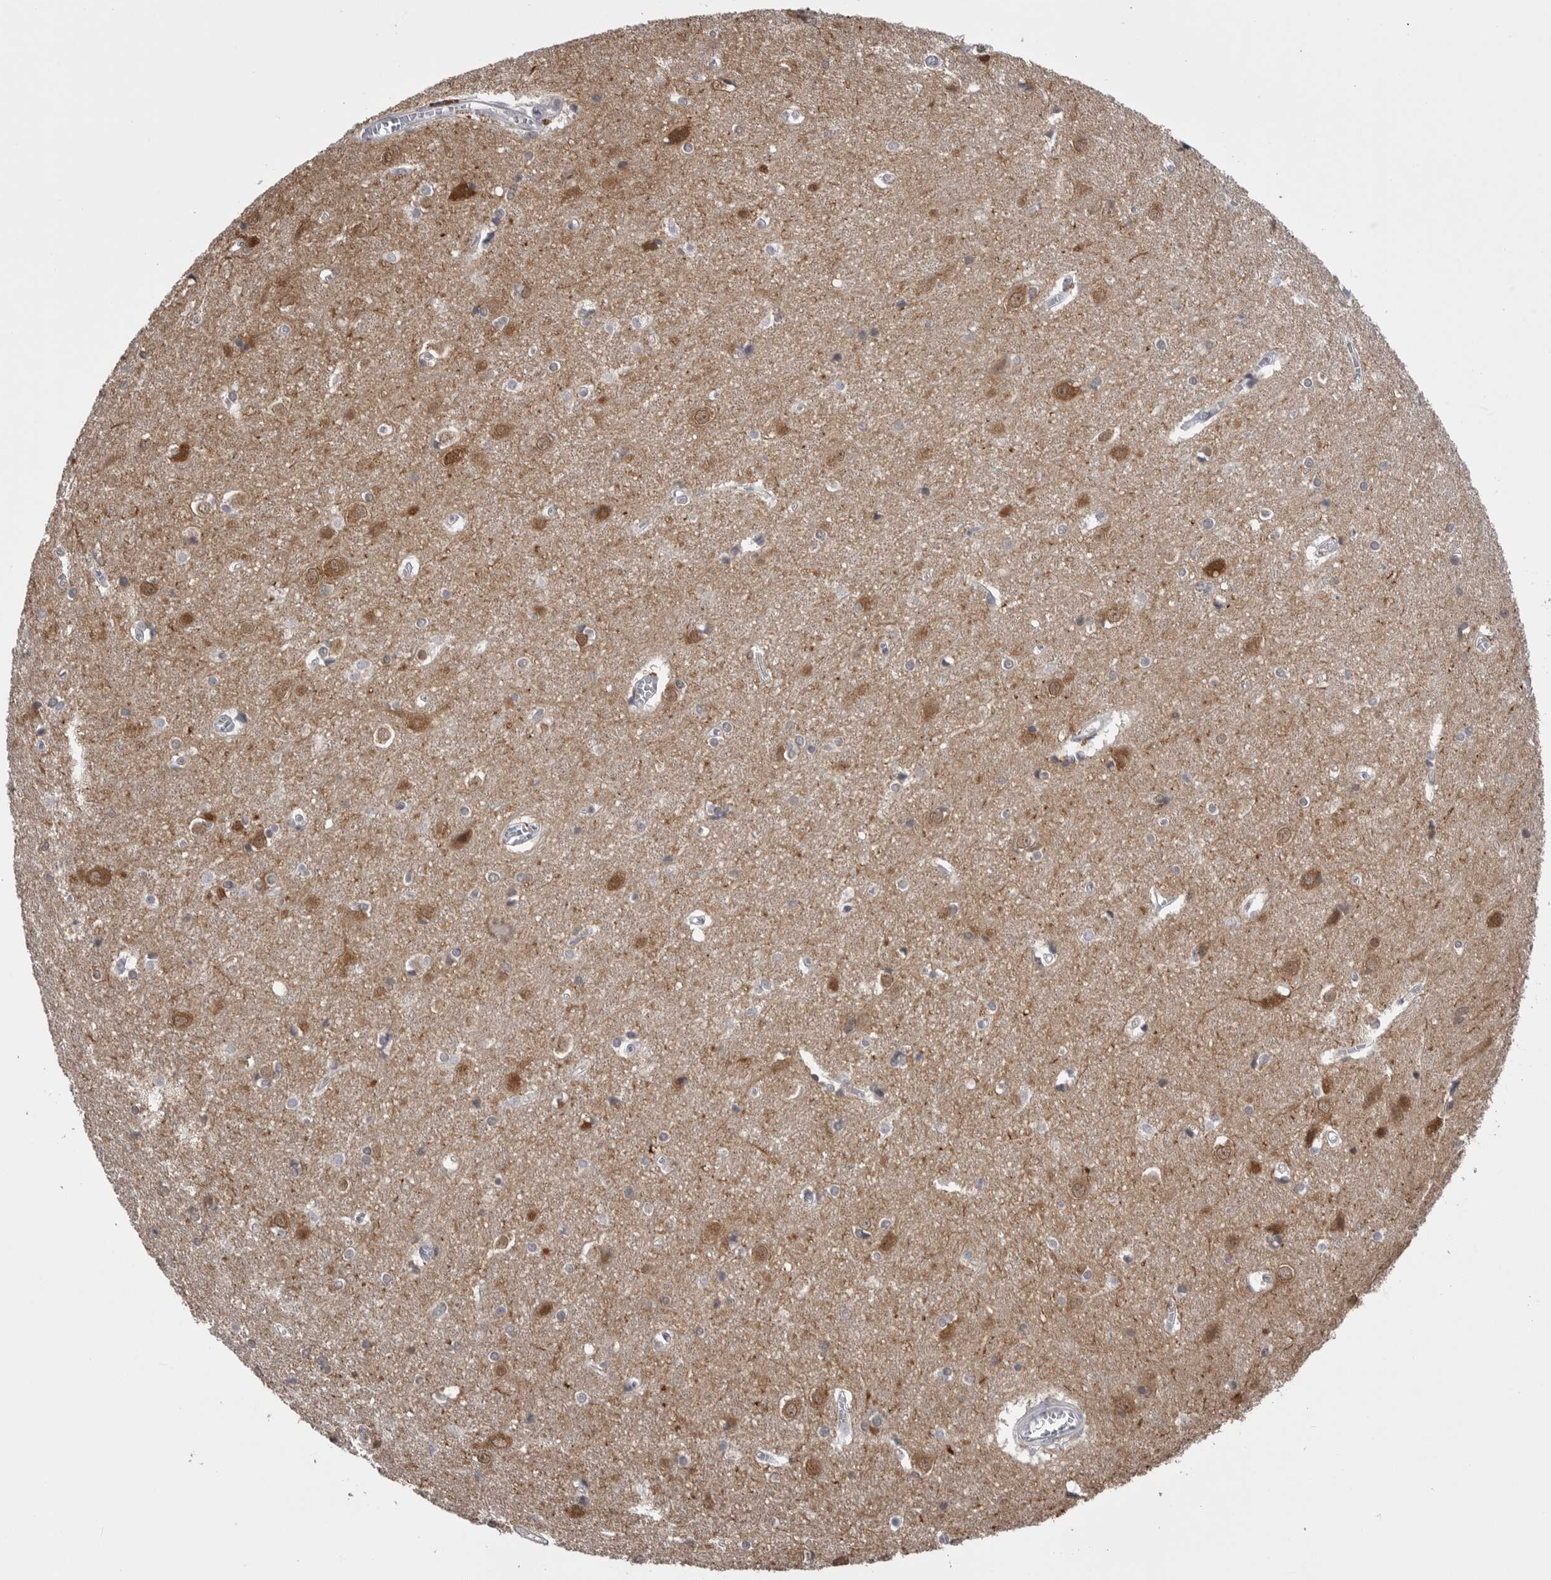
{"staining": {"intensity": "negative", "quantity": "none", "location": "none"}, "tissue": "cerebral cortex", "cell_type": "Endothelial cells", "image_type": "normal", "snomed": [{"axis": "morphology", "description": "Normal tissue, NOS"}, {"axis": "topography", "description": "Cerebral cortex"}], "caption": "Immunohistochemistry histopathology image of benign cerebral cortex stained for a protein (brown), which demonstrates no positivity in endothelial cells. (DAB immunohistochemistry with hematoxylin counter stain).", "gene": "DLG2", "patient": {"sex": "male", "age": 54}}